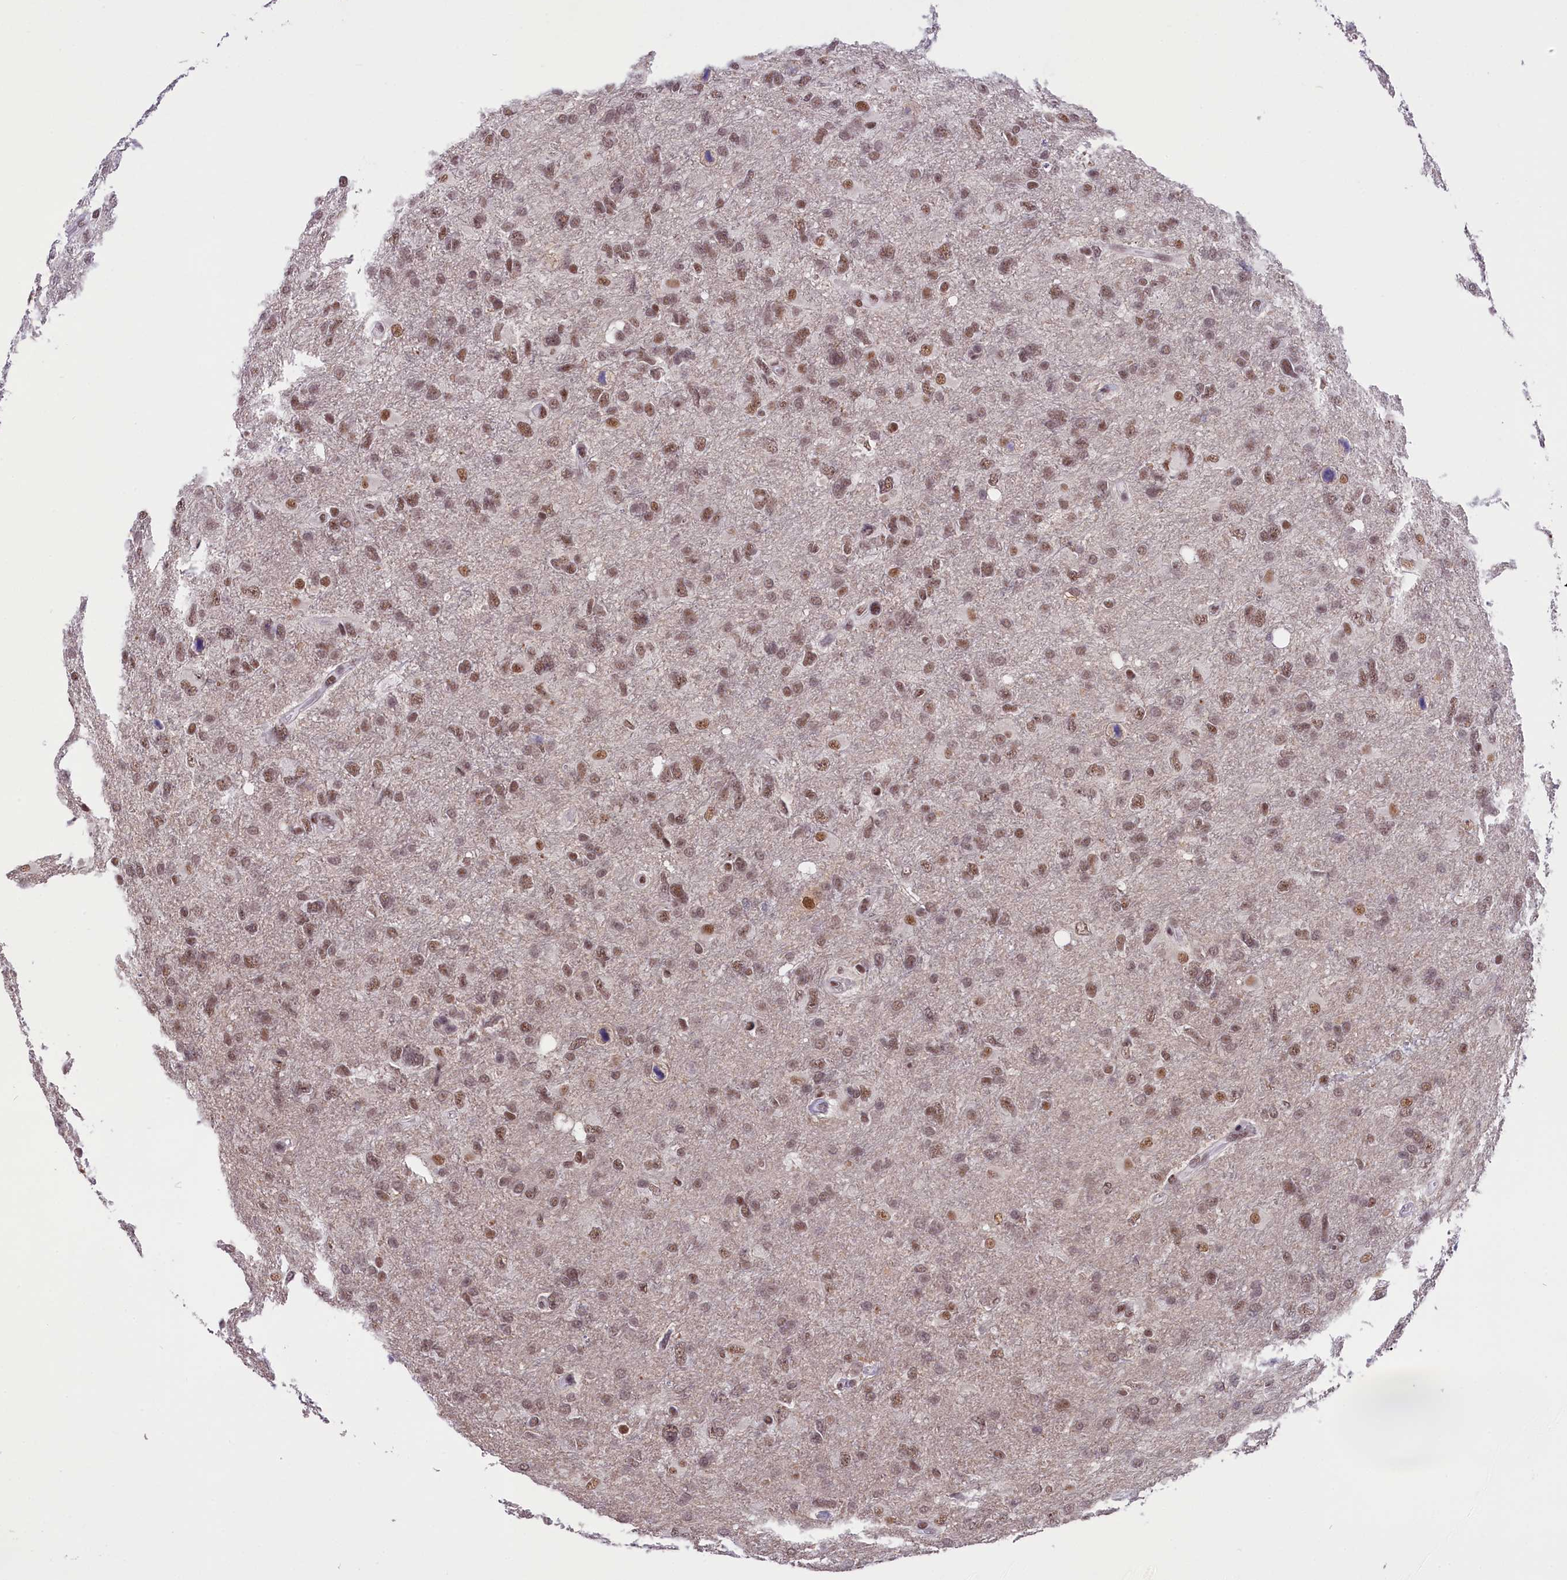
{"staining": {"intensity": "moderate", "quantity": ">75%", "location": "nuclear"}, "tissue": "glioma", "cell_type": "Tumor cells", "image_type": "cancer", "snomed": [{"axis": "morphology", "description": "Glioma, malignant, High grade"}, {"axis": "topography", "description": "Brain"}], "caption": "Protein staining reveals moderate nuclear positivity in about >75% of tumor cells in glioma.", "gene": "ZC3H4", "patient": {"sex": "male", "age": 61}}